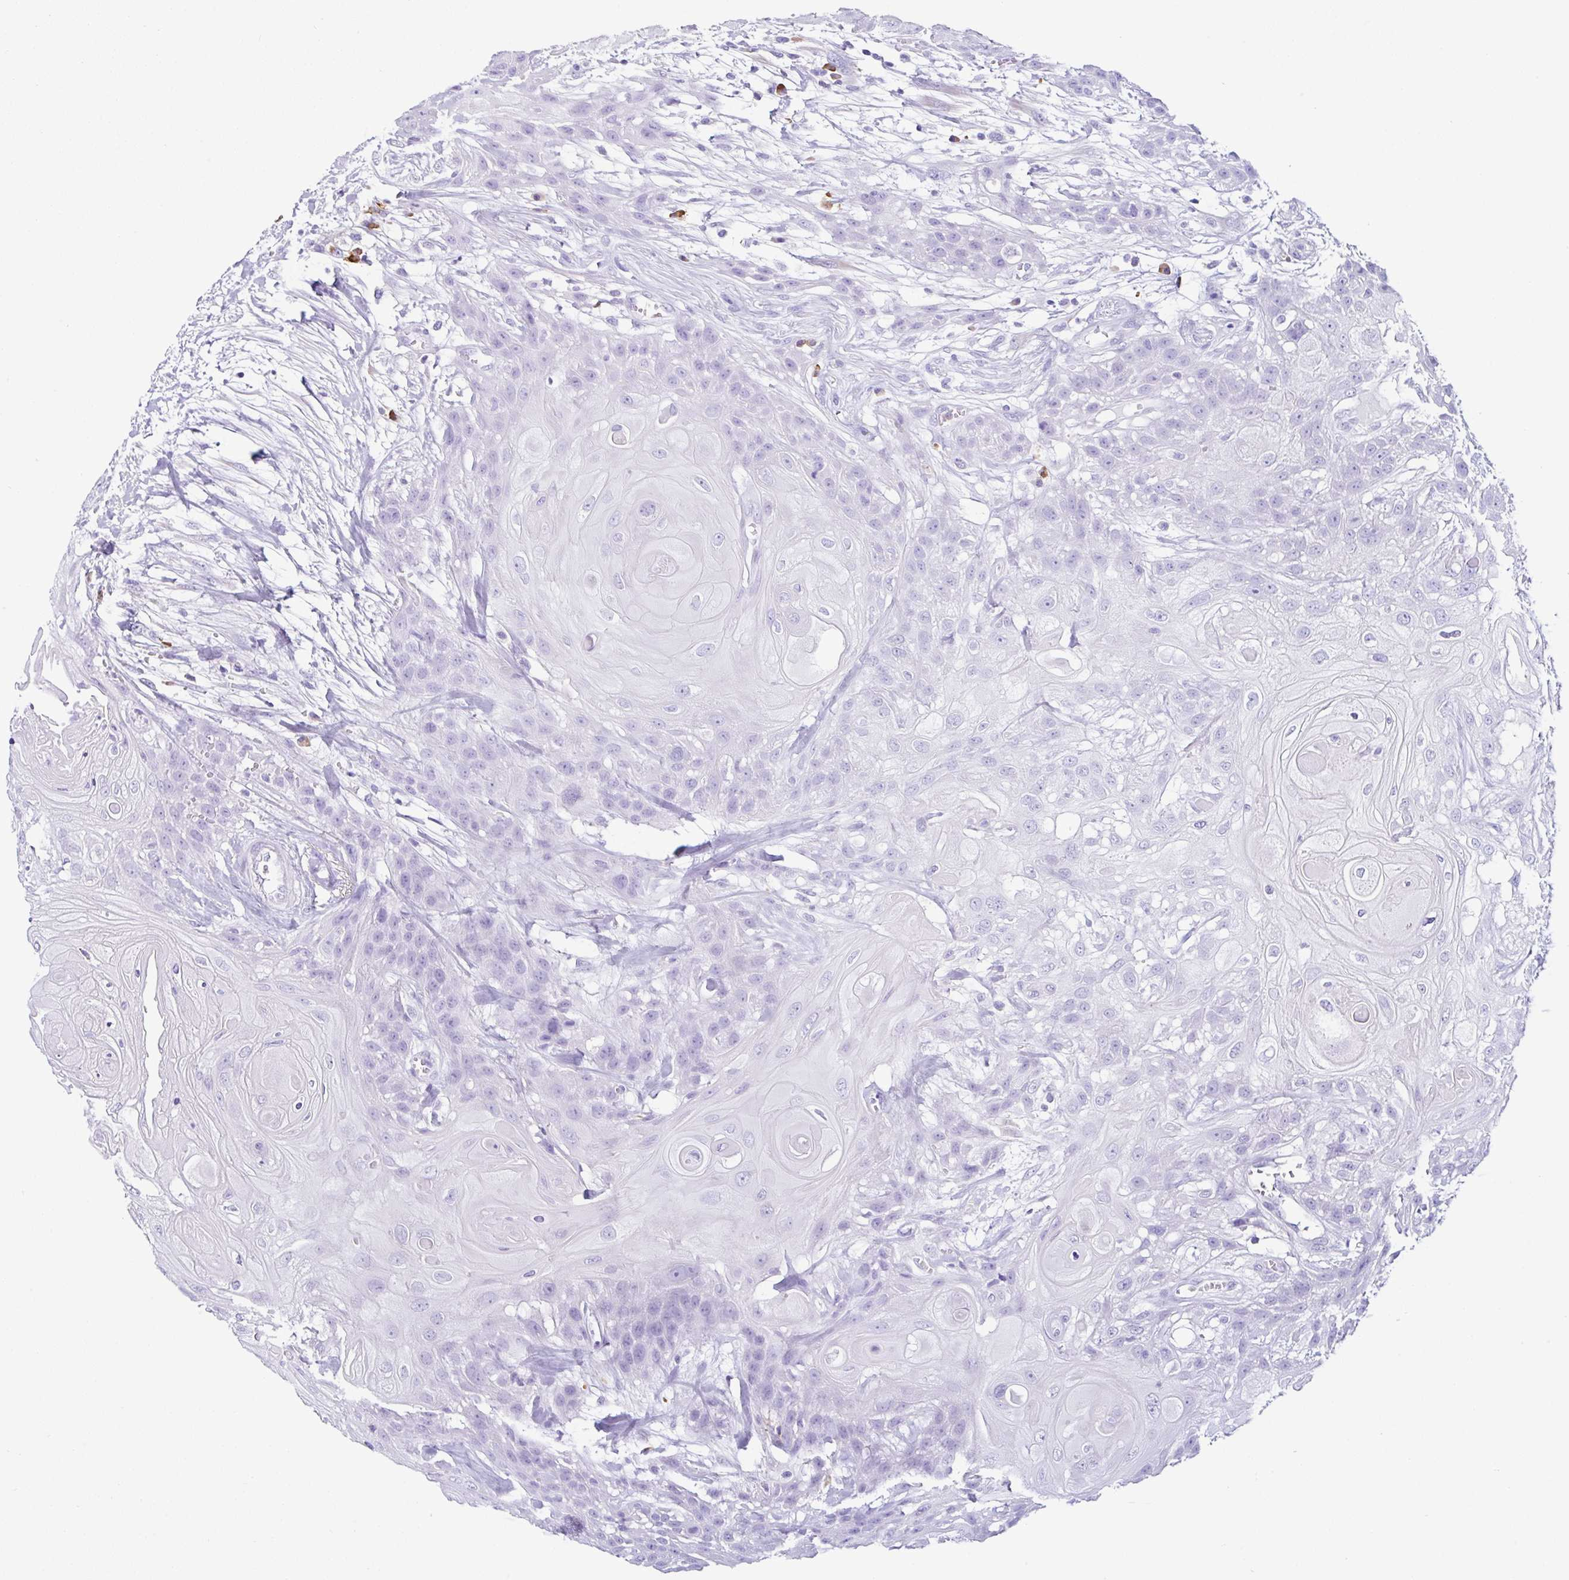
{"staining": {"intensity": "negative", "quantity": "none", "location": "none"}, "tissue": "head and neck cancer", "cell_type": "Tumor cells", "image_type": "cancer", "snomed": [{"axis": "morphology", "description": "Squamous cell carcinoma, NOS"}, {"axis": "topography", "description": "Head-Neck"}], "caption": "High power microscopy photomicrograph of an immunohistochemistry (IHC) photomicrograph of squamous cell carcinoma (head and neck), revealing no significant expression in tumor cells. (Immunohistochemistry, brightfield microscopy, high magnification).", "gene": "PIGF", "patient": {"sex": "female", "age": 43}}